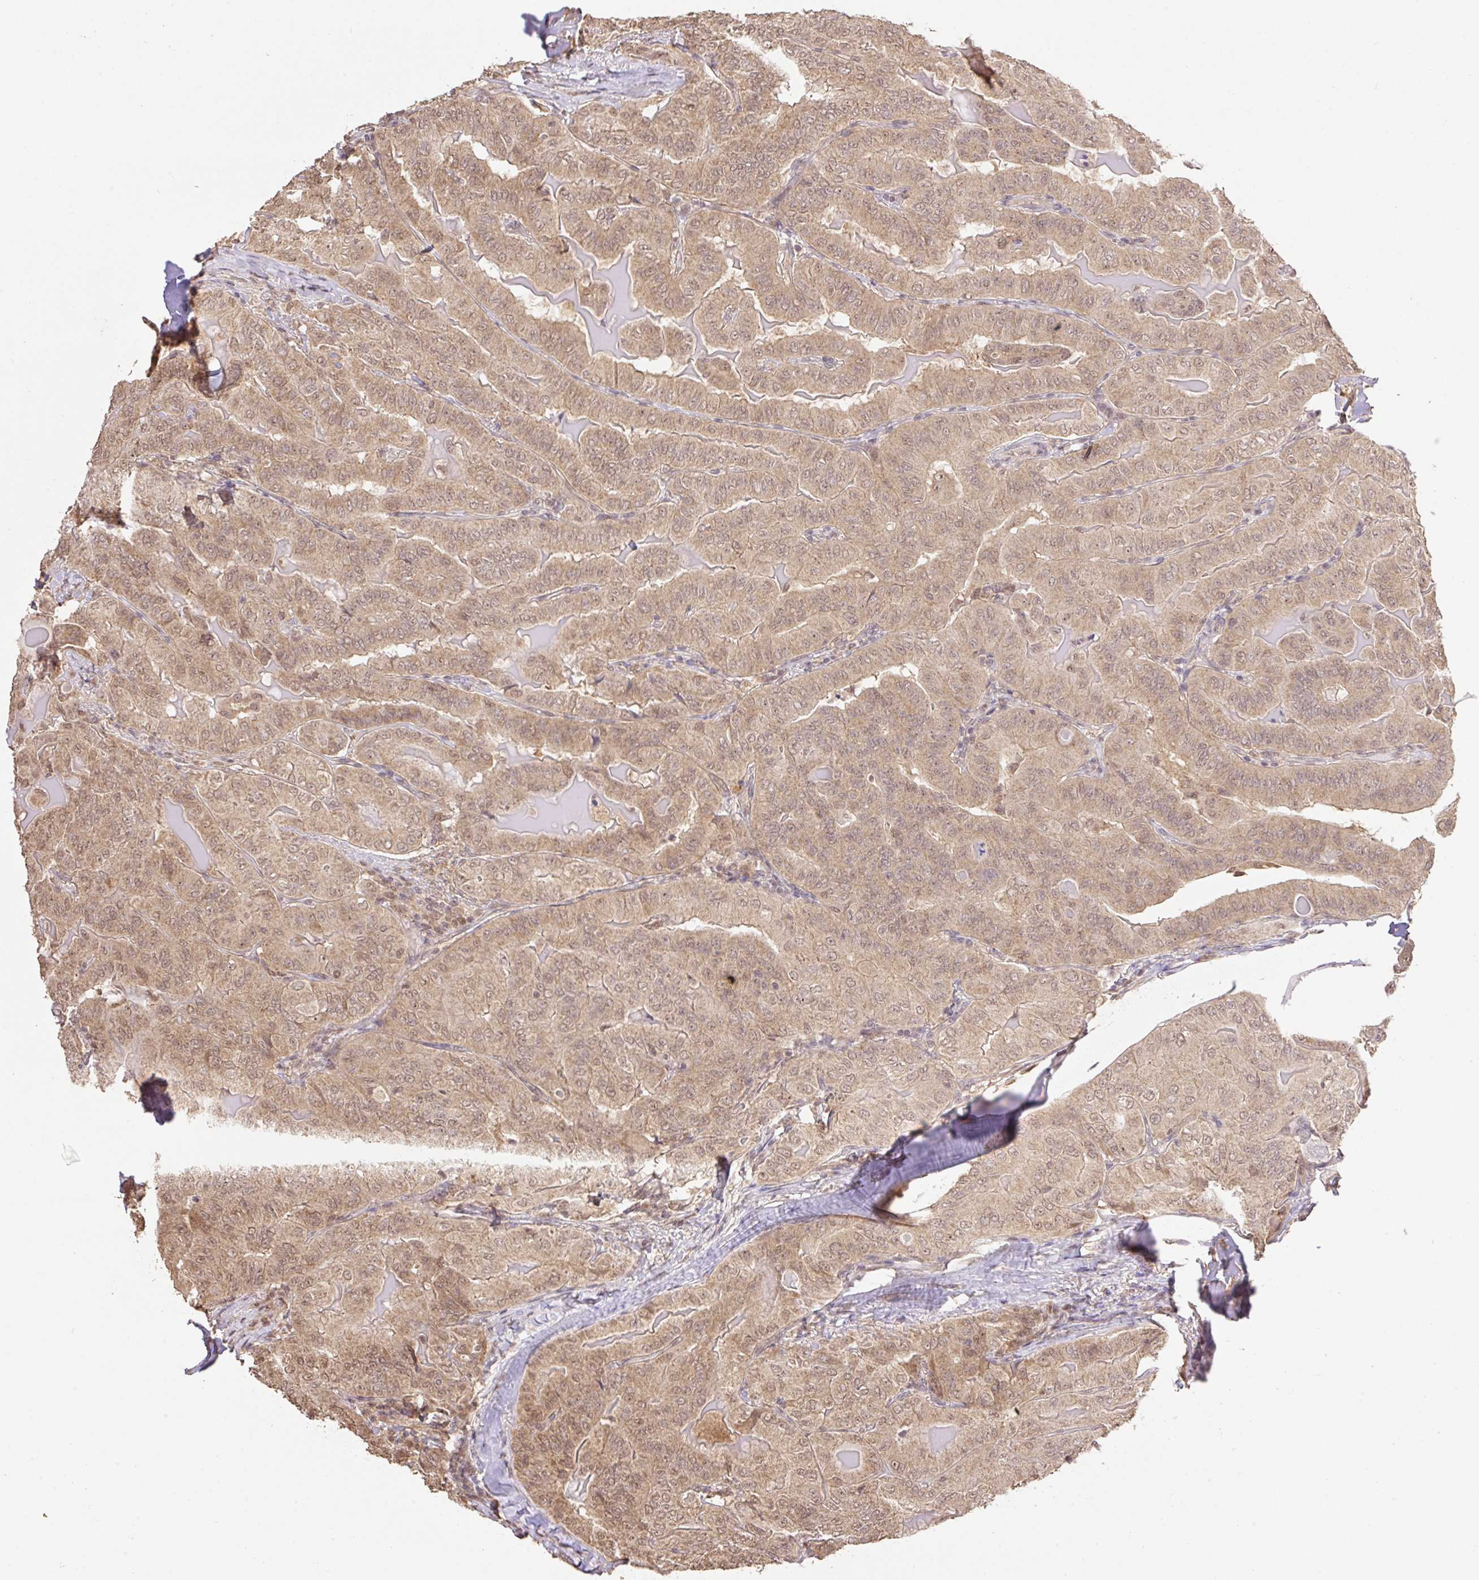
{"staining": {"intensity": "moderate", "quantity": ">75%", "location": "cytoplasmic/membranous,nuclear"}, "tissue": "thyroid cancer", "cell_type": "Tumor cells", "image_type": "cancer", "snomed": [{"axis": "morphology", "description": "Papillary adenocarcinoma, NOS"}, {"axis": "topography", "description": "Thyroid gland"}], "caption": "Immunohistochemistry (IHC) of human thyroid papillary adenocarcinoma demonstrates medium levels of moderate cytoplasmic/membranous and nuclear positivity in approximately >75% of tumor cells. Nuclei are stained in blue.", "gene": "VPS25", "patient": {"sex": "female", "age": 68}}